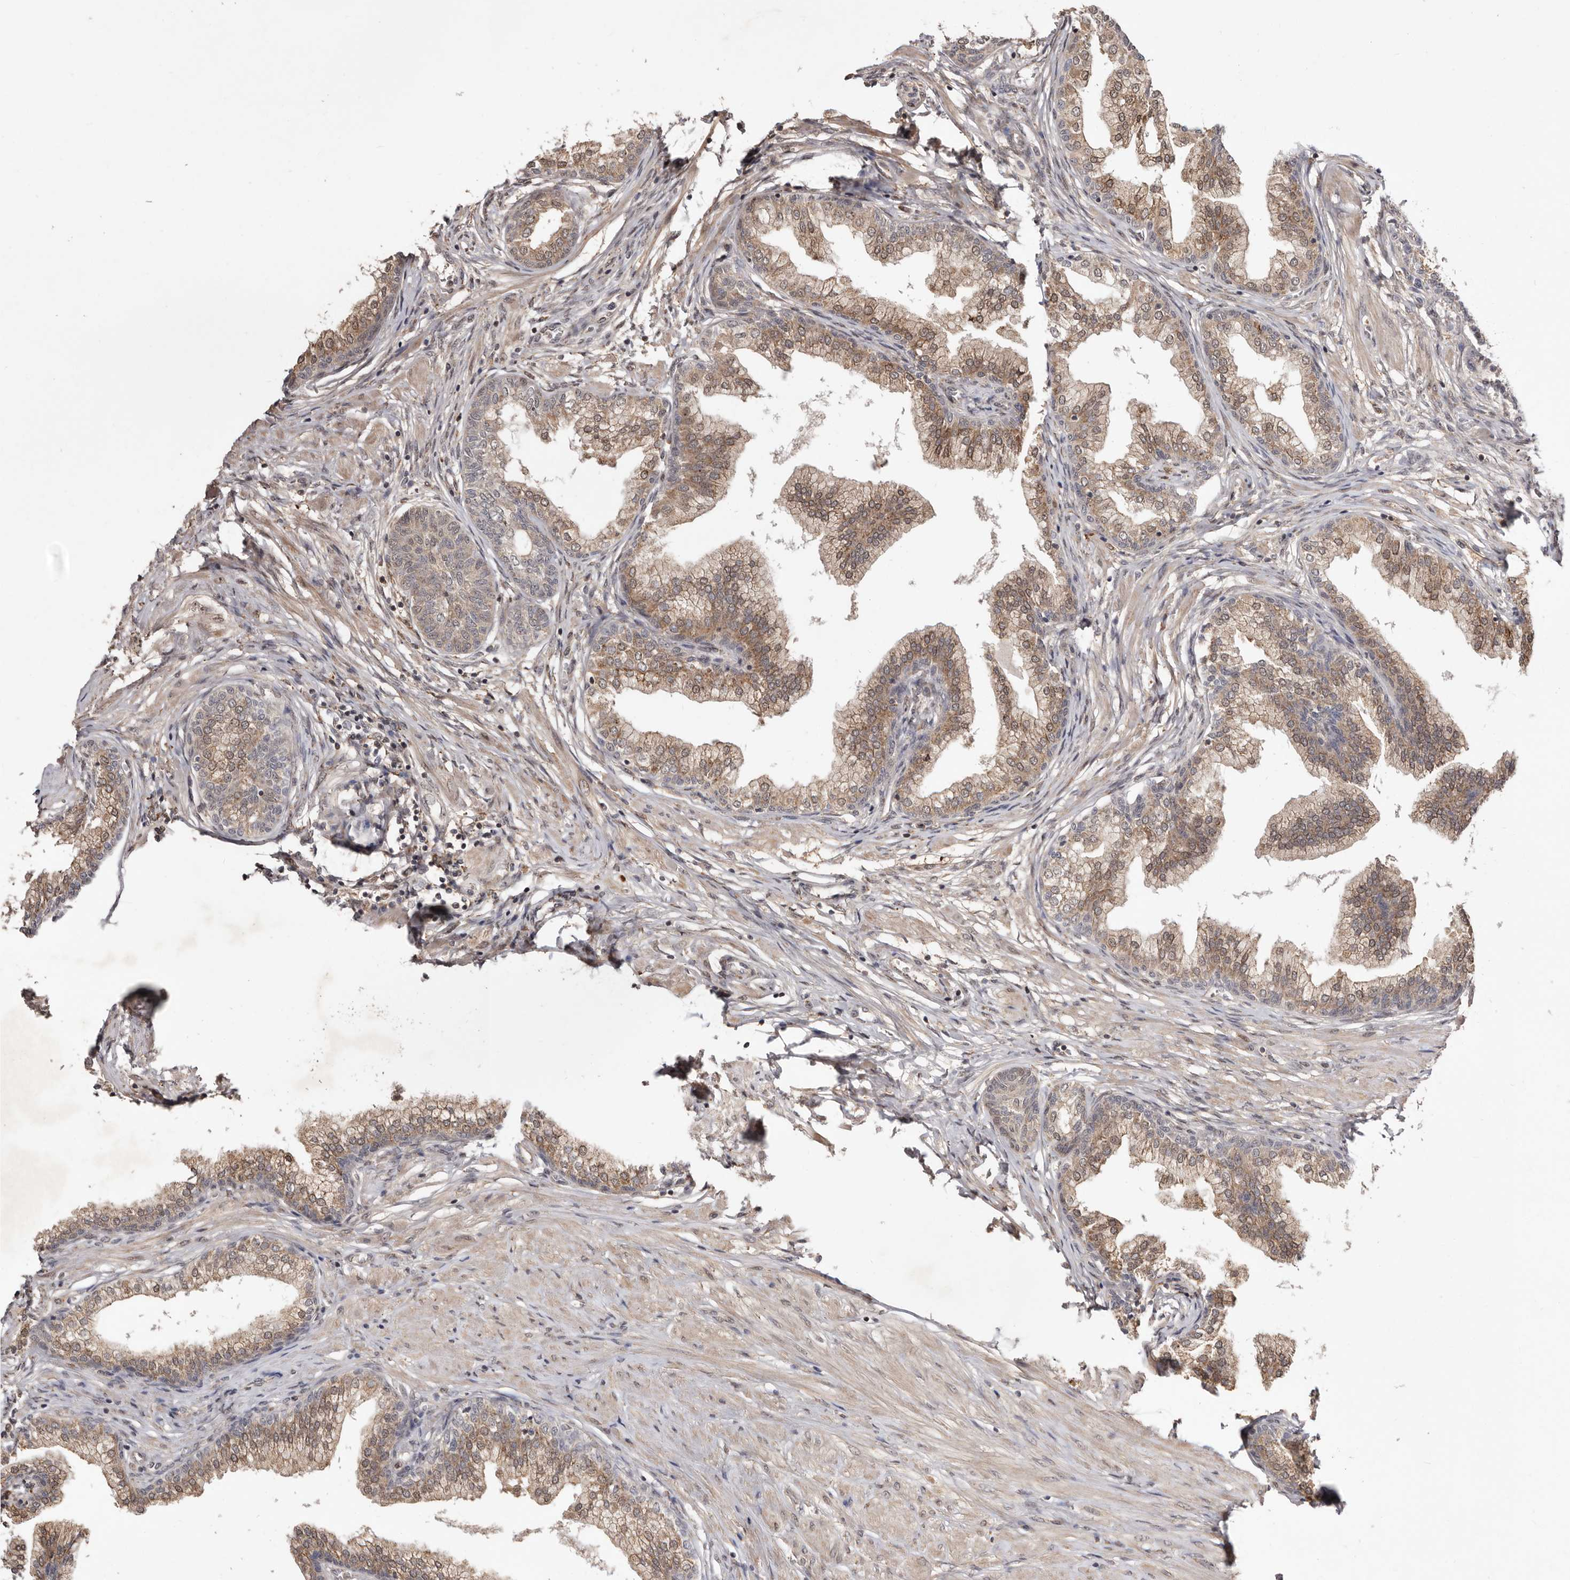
{"staining": {"intensity": "moderate", "quantity": ">75%", "location": "cytoplasmic/membranous"}, "tissue": "prostate", "cell_type": "Glandular cells", "image_type": "normal", "snomed": [{"axis": "morphology", "description": "Normal tissue, NOS"}, {"axis": "morphology", "description": "Urothelial carcinoma, Low grade"}, {"axis": "topography", "description": "Urinary bladder"}, {"axis": "topography", "description": "Prostate"}], "caption": "Prostate stained for a protein displays moderate cytoplasmic/membranous positivity in glandular cells. (Brightfield microscopy of DAB IHC at high magnification).", "gene": "RRM2B", "patient": {"sex": "male", "age": 60}}